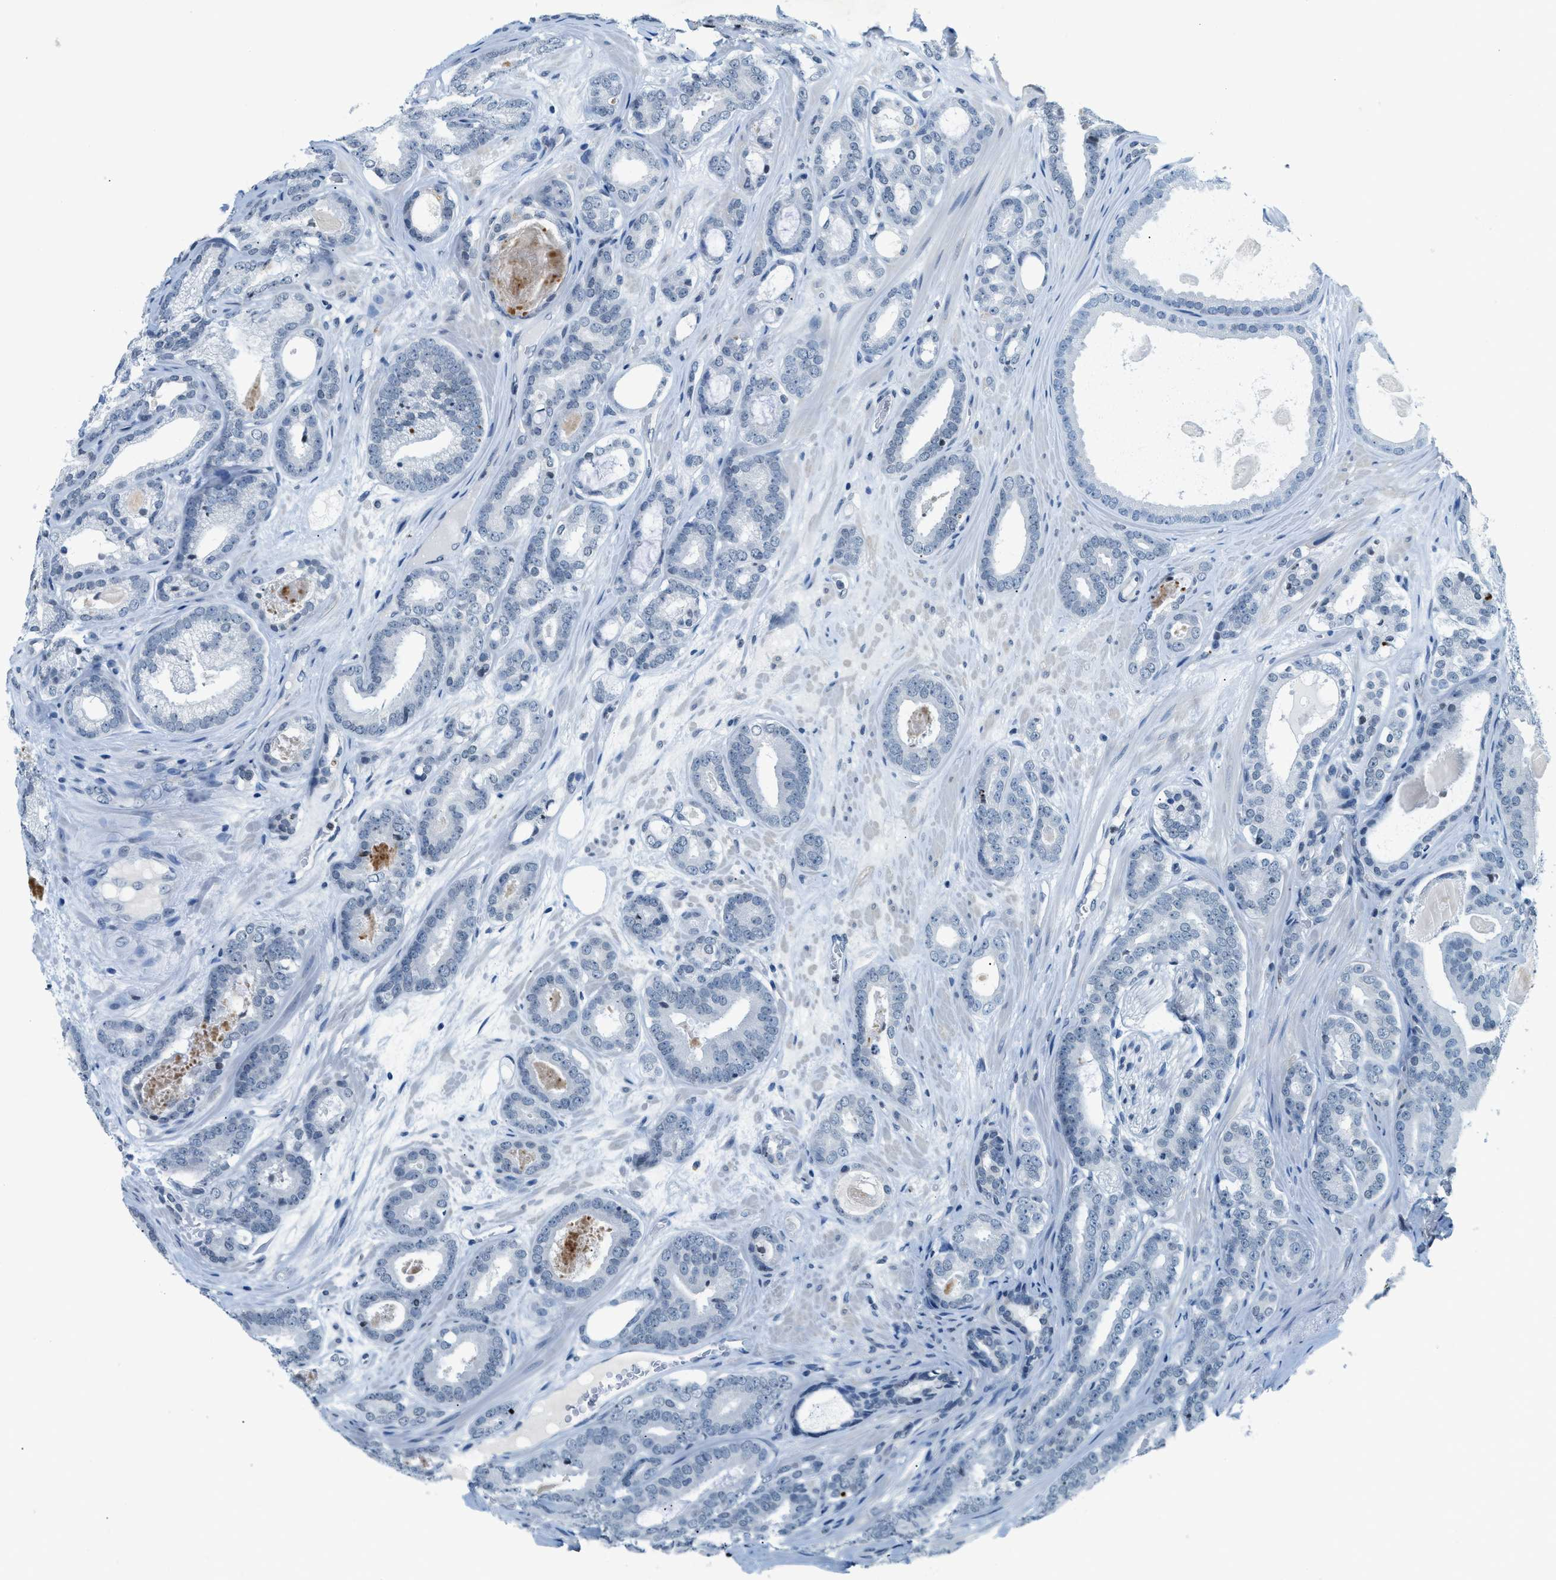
{"staining": {"intensity": "negative", "quantity": "none", "location": "none"}, "tissue": "prostate cancer", "cell_type": "Tumor cells", "image_type": "cancer", "snomed": [{"axis": "morphology", "description": "Adenocarcinoma, High grade"}, {"axis": "topography", "description": "Prostate"}], "caption": "Micrograph shows no protein staining in tumor cells of prostate adenocarcinoma (high-grade) tissue. The staining is performed using DAB brown chromogen with nuclei counter-stained in using hematoxylin.", "gene": "UVRAG", "patient": {"sex": "male", "age": 60}}